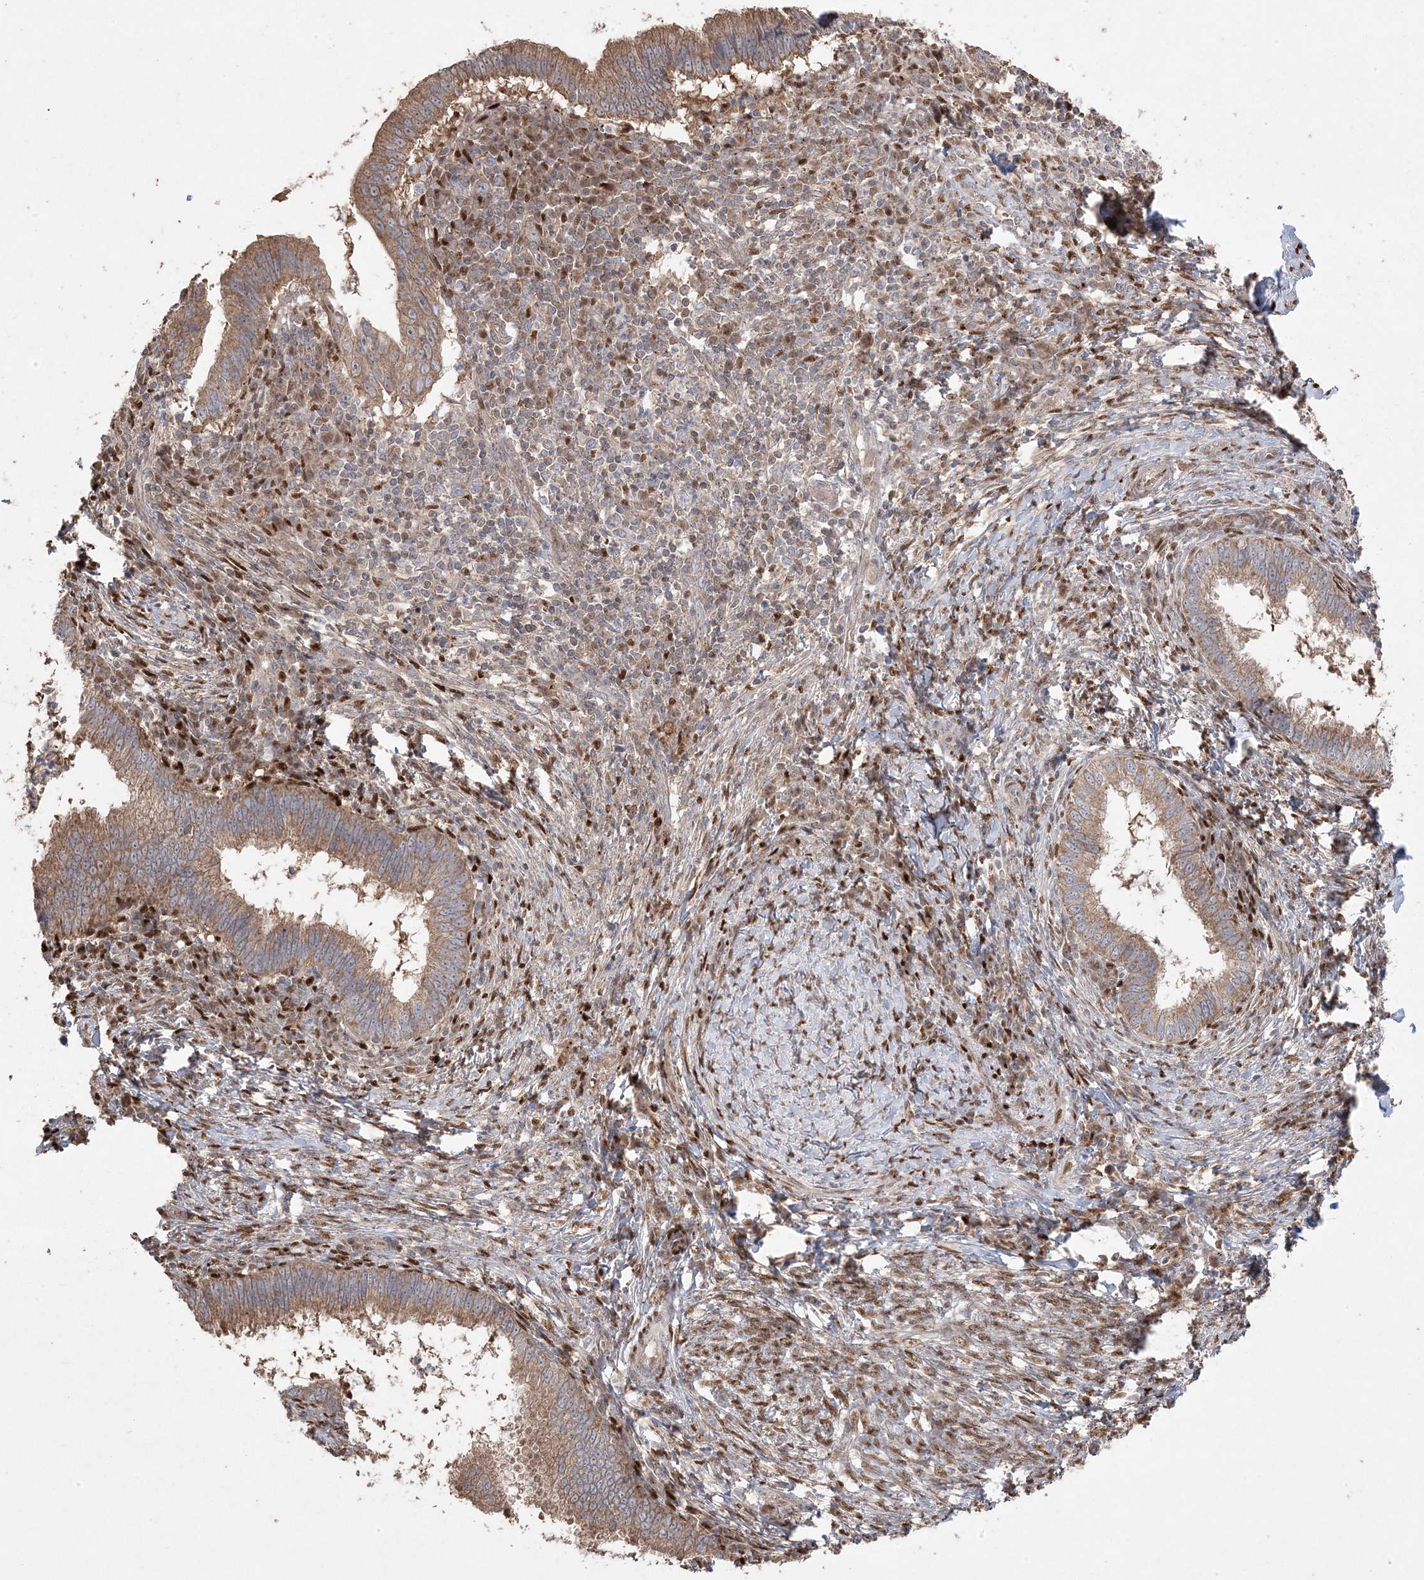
{"staining": {"intensity": "moderate", "quantity": ">75%", "location": "cytoplasmic/membranous"}, "tissue": "cervical cancer", "cell_type": "Tumor cells", "image_type": "cancer", "snomed": [{"axis": "morphology", "description": "Adenocarcinoma, NOS"}, {"axis": "topography", "description": "Cervix"}], "caption": "IHC histopathology image of neoplastic tissue: human cervical adenocarcinoma stained using IHC demonstrates medium levels of moderate protein expression localized specifically in the cytoplasmic/membranous of tumor cells, appearing as a cytoplasmic/membranous brown color.", "gene": "PPOX", "patient": {"sex": "female", "age": 36}}